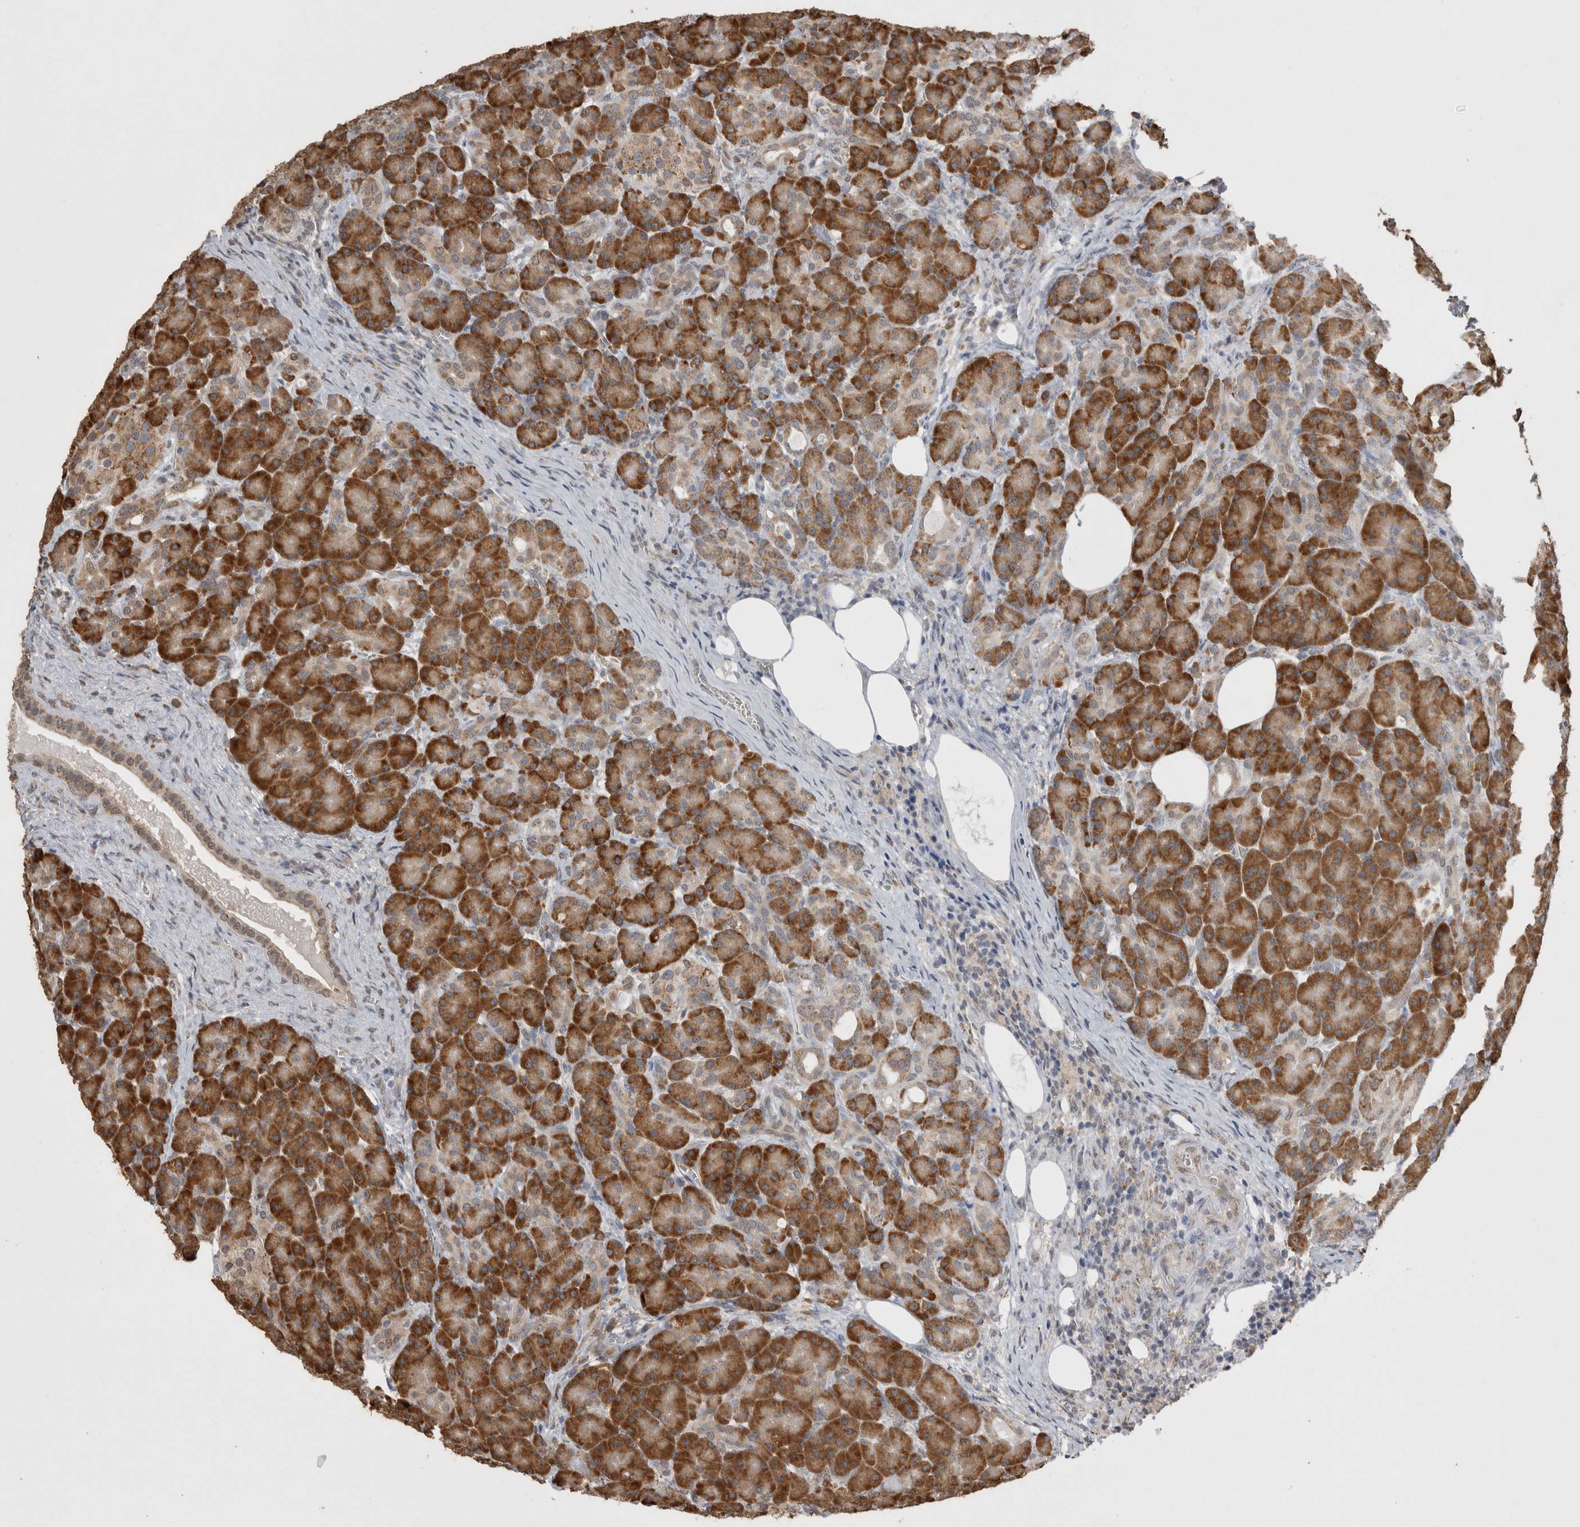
{"staining": {"intensity": "strong", "quantity": ">75%", "location": "cytoplasmic/membranous"}, "tissue": "pancreas", "cell_type": "Exocrine glandular cells", "image_type": "normal", "snomed": [{"axis": "morphology", "description": "Normal tissue, NOS"}, {"axis": "topography", "description": "Pancreas"}], "caption": "Protein staining reveals strong cytoplasmic/membranous expression in about >75% of exocrine glandular cells in benign pancreas.", "gene": "NOMO1", "patient": {"sex": "male", "age": 63}}